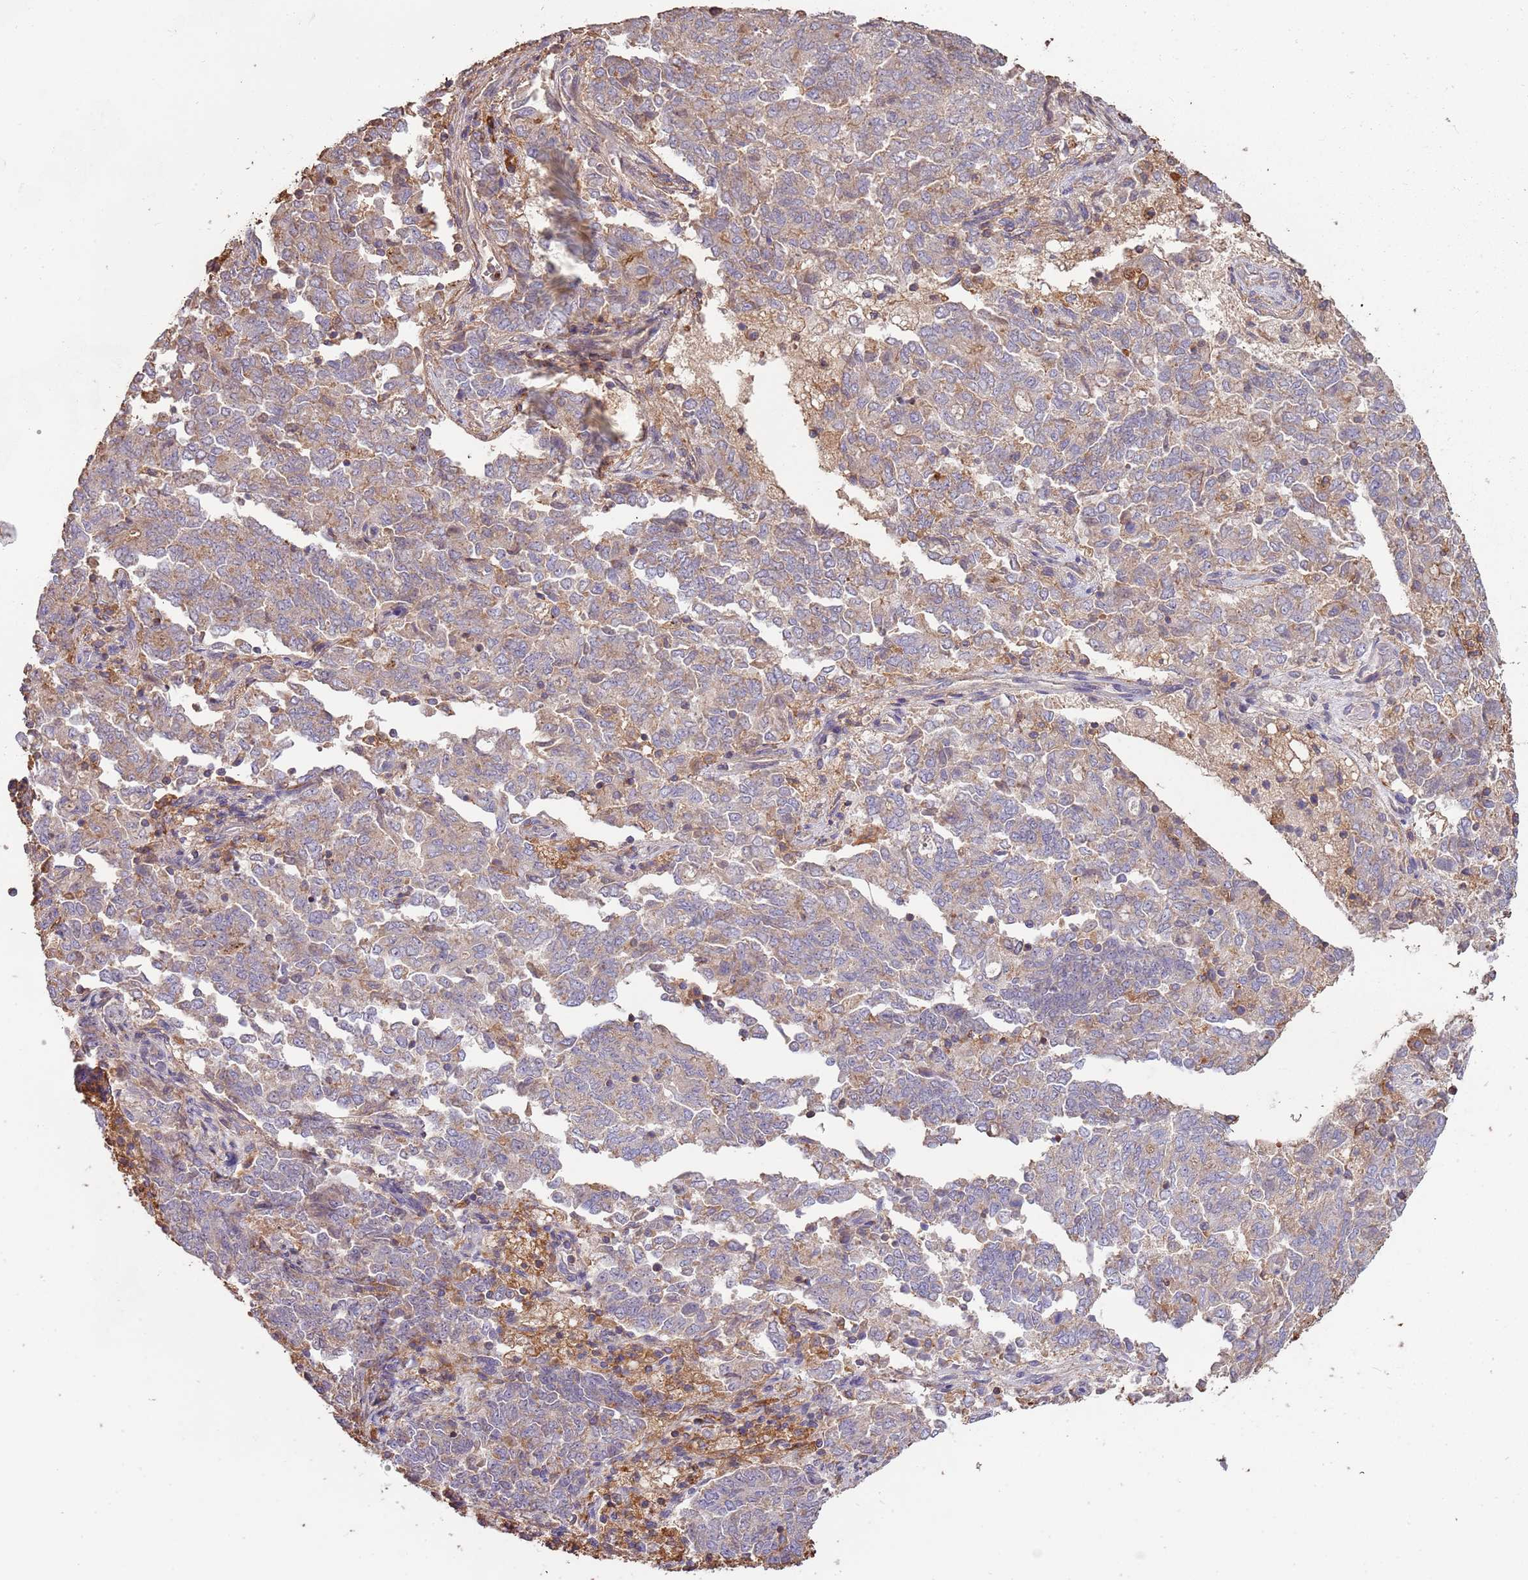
{"staining": {"intensity": "weak", "quantity": "25%-75%", "location": "cytoplasmic/membranous"}, "tissue": "endometrial cancer", "cell_type": "Tumor cells", "image_type": "cancer", "snomed": [{"axis": "morphology", "description": "Adenocarcinoma, NOS"}, {"axis": "topography", "description": "Endometrium"}], "caption": "Immunohistochemistry (IHC) histopathology image of human endometrial adenocarcinoma stained for a protein (brown), which shows low levels of weak cytoplasmic/membranous positivity in approximately 25%-75% of tumor cells.", "gene": "FECH", "patient": {"sex": "female", "age": 80}}